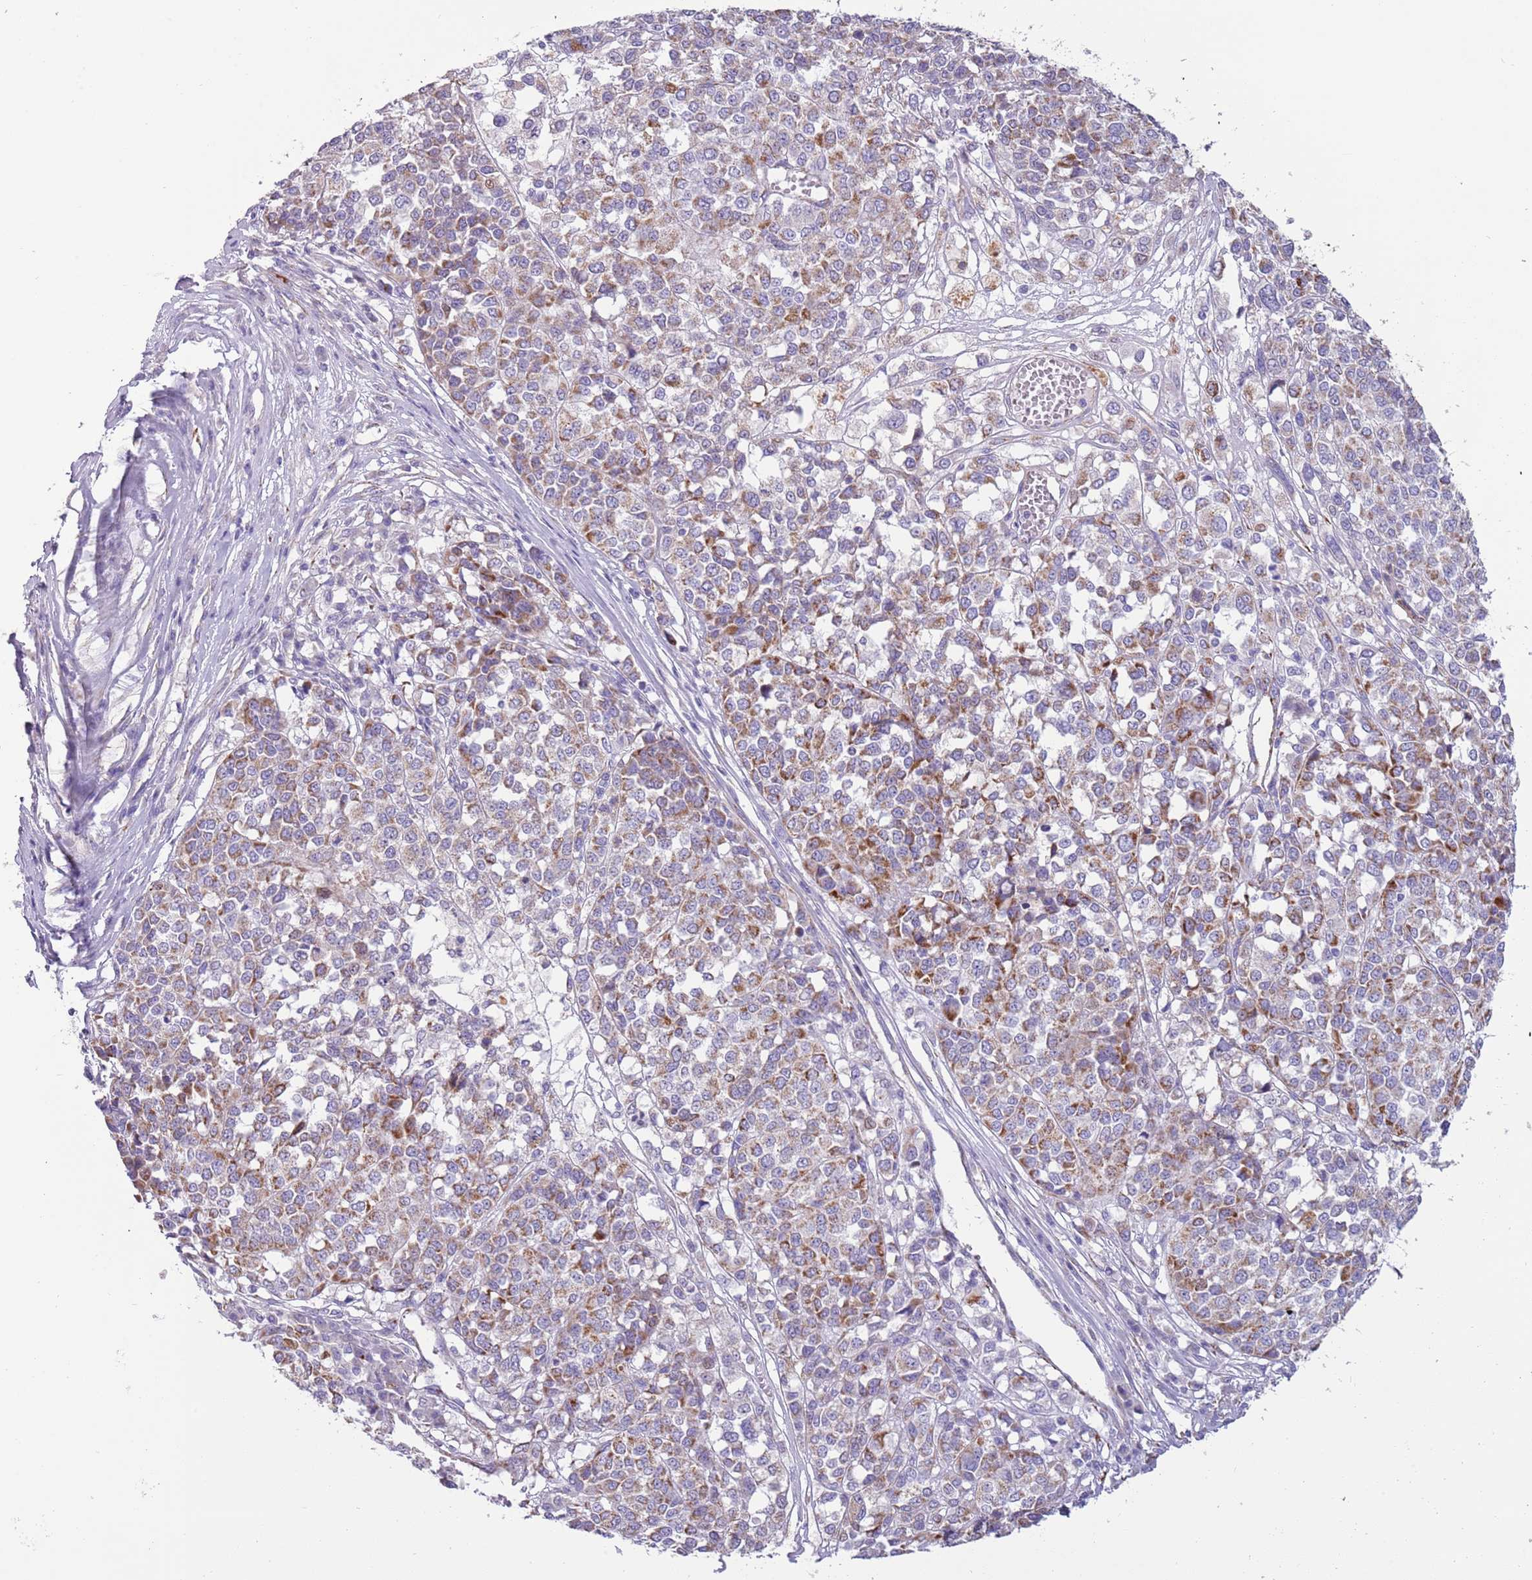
{"staining": {"intensity": "moderate", "quantity": "25%-75%", "location": "cytoplasmic/membranous"}, "tissue": "melanoma", "cell_type": "Tumor cells", "image_type": "cancer", "snomed": [{"axis": "morphology", "description": "Malignant melanoma, Metastatic site"}, {"axis": "topography", "description": "Lymph node"}], "caption": "Immunohistochemical staining of human malignant melanoma (metastatic site) exhibits medium levels of moderate cytoplasmic/membranous protein expression in about 25%-75% of tumor cells. Nuclei are stained in blue.", "gene": "RNF222", "patient": {"sex": "male", "age": 44}}